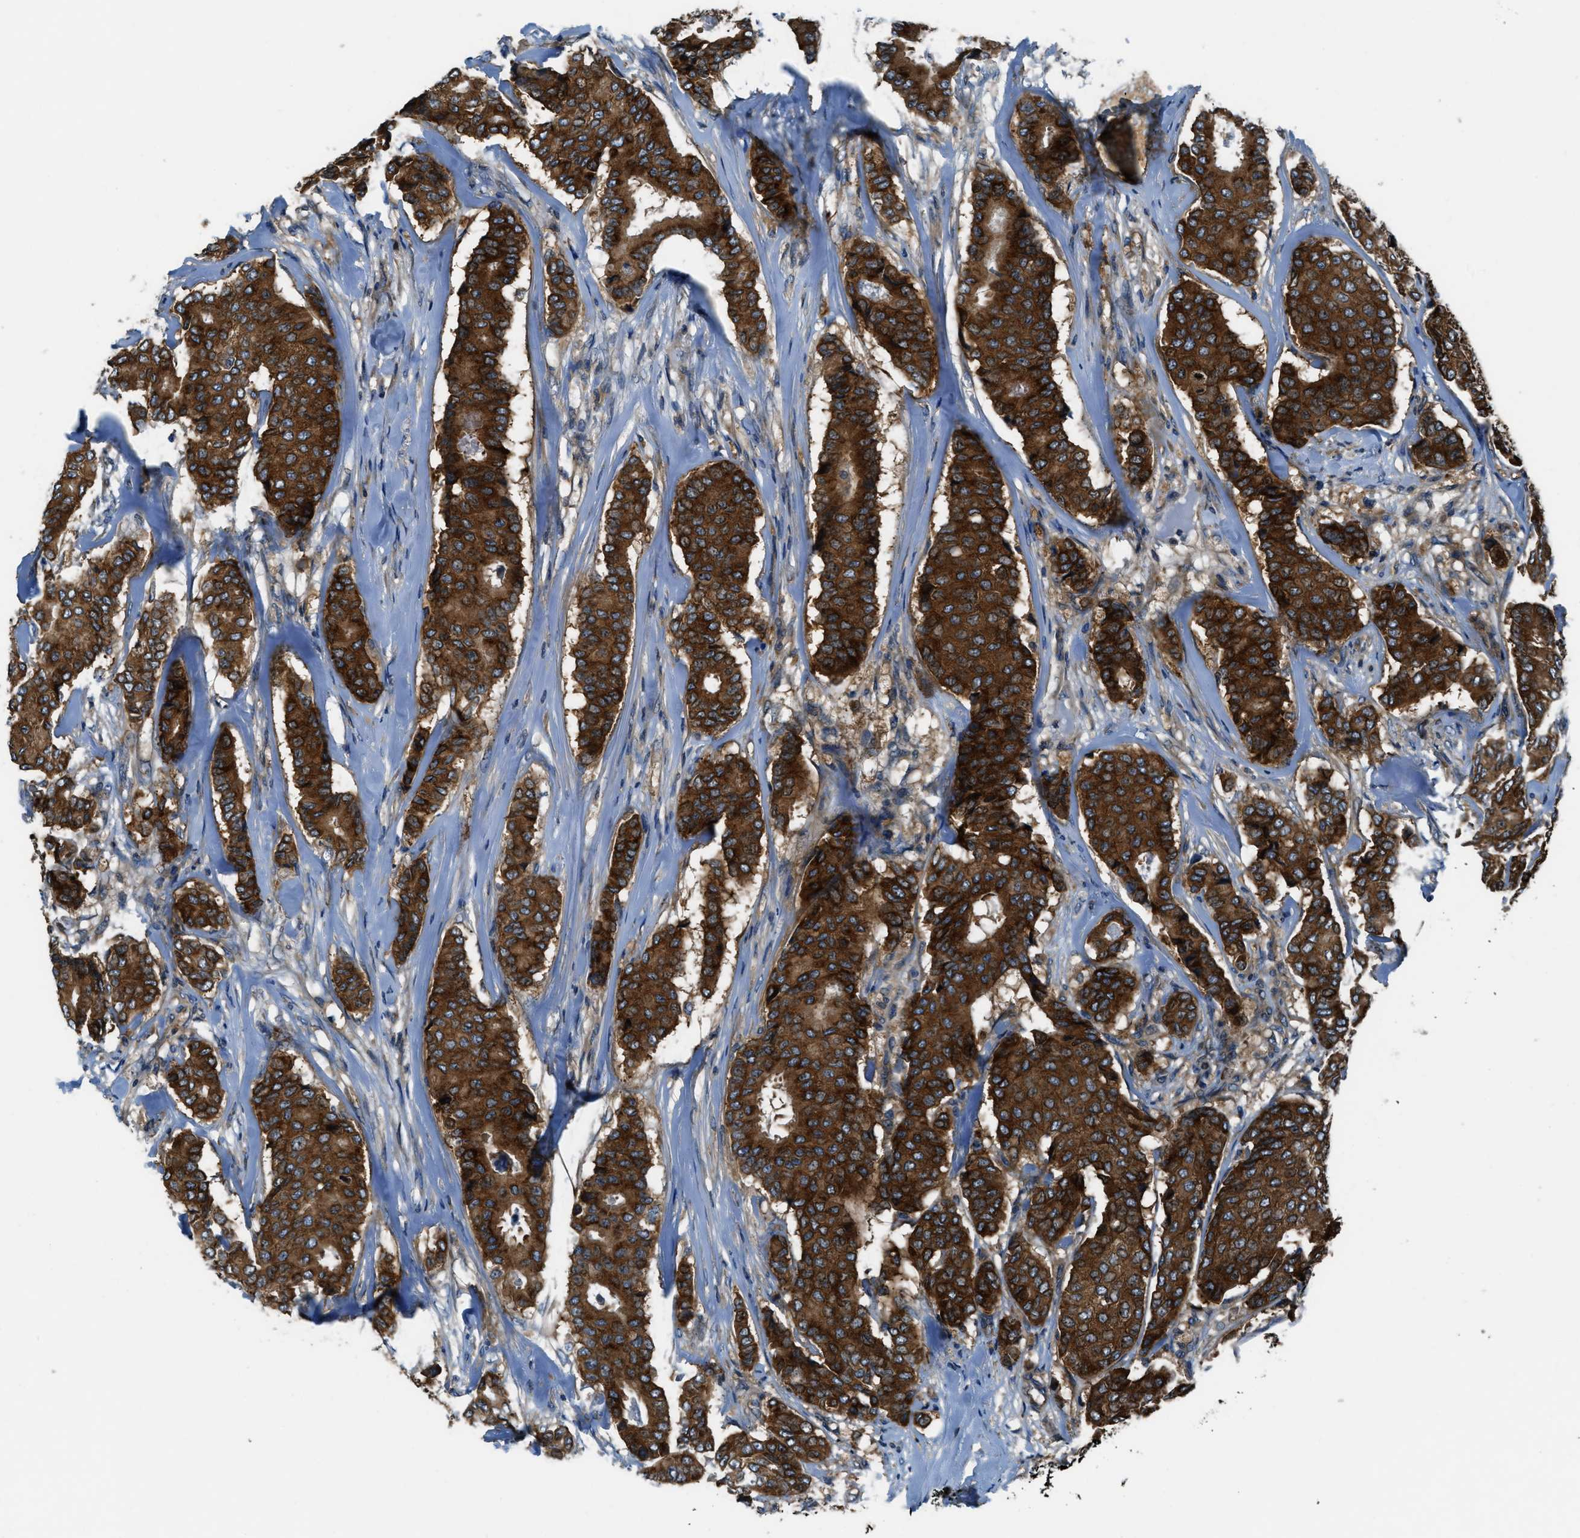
{"staining": {"intensity": "strong", "quantity": ">75%", "location": "cytoplasmic/membranous"}, "tissue": "breast cancer", "cell_type": "Tumor cells", "image_type": "cancer", "snomed": [{"axis": "morphology", "description": "Duct carcinoma"}, {"axis": "topography", "description": "Breast"}], "caption": "Protein analysis of breast cancer (invasive ductal carcinoma) tissue reveals strong cytoplasmic/membranous staining in approximately >75% of tumor cells.", "gene": "ARFGAP2", "patient": {"sex": "female", "age": 75}}